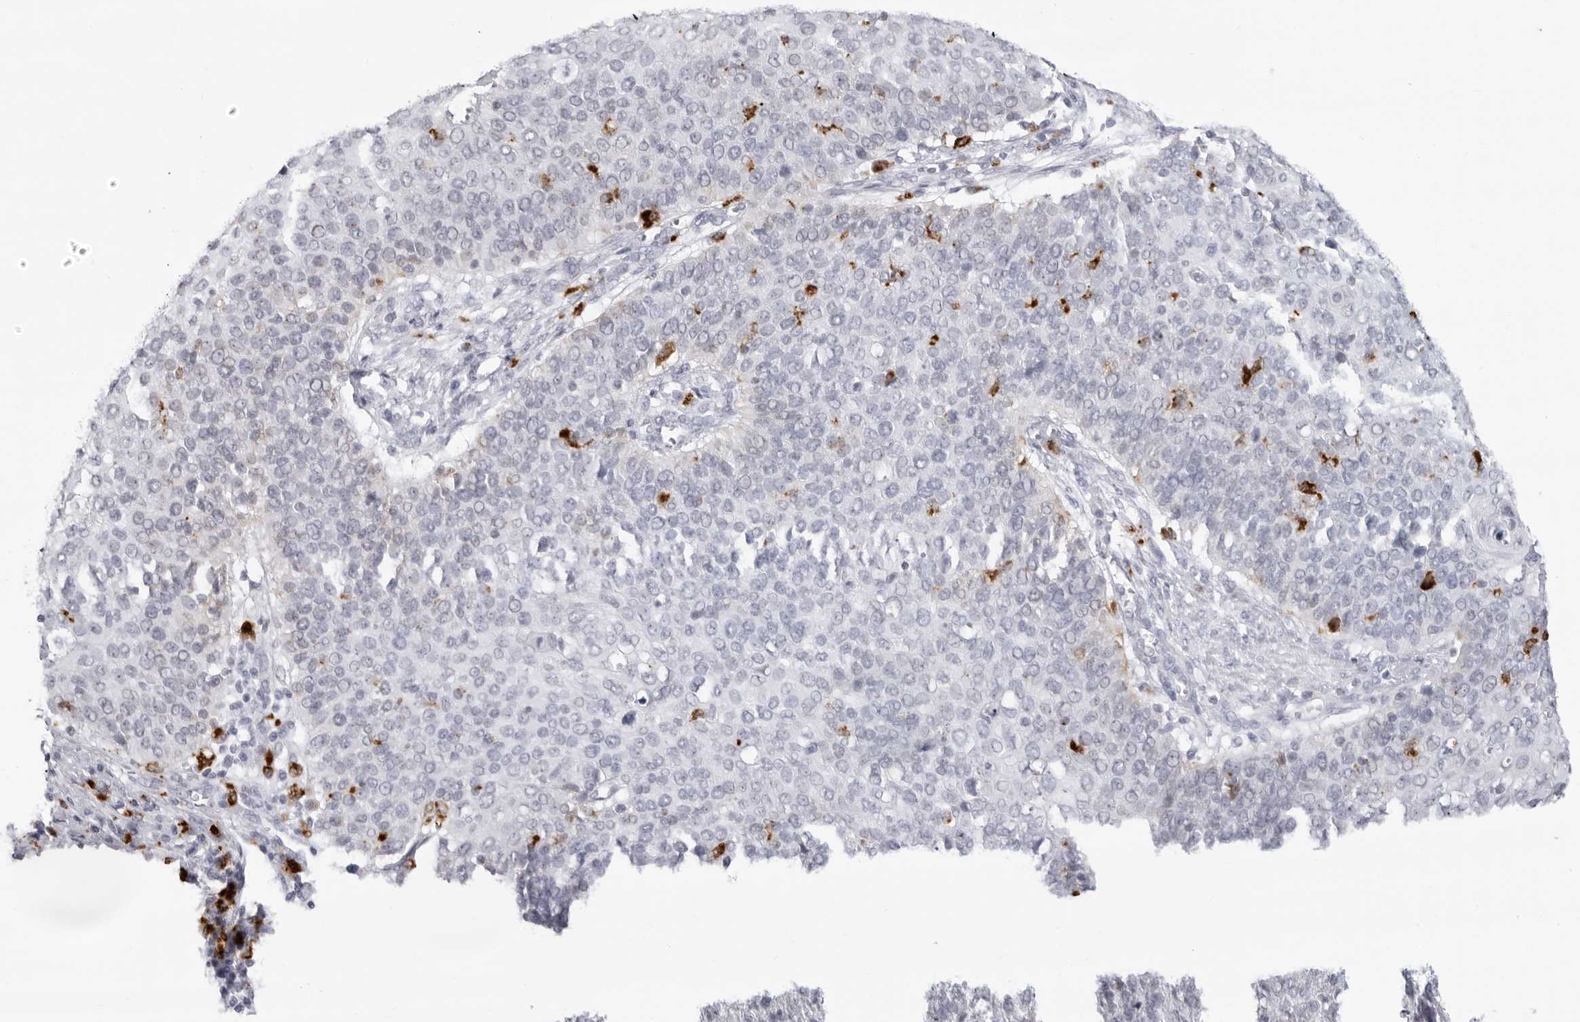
{"staining": {"intensity": "negative", "quantity": "none", "location": "none"}, "tissue": "cervical cancer", "cell_type": "Tumor cells", "image_type": "cancer", "snomed": [{"axis": "morphology", "description": "Squamous cell carcinoma, NOS"}, {"axis": "topography", "description": "Cervix"}], "caption": "A micrograph of human cervical cancer is negative for staining in tumor cells. (DAB immunohistochemistry (IHC) visualized using brightfield microscopy, high magnification).", "gene": "IL25", "patient": {"sex": "female", "age": 39}}